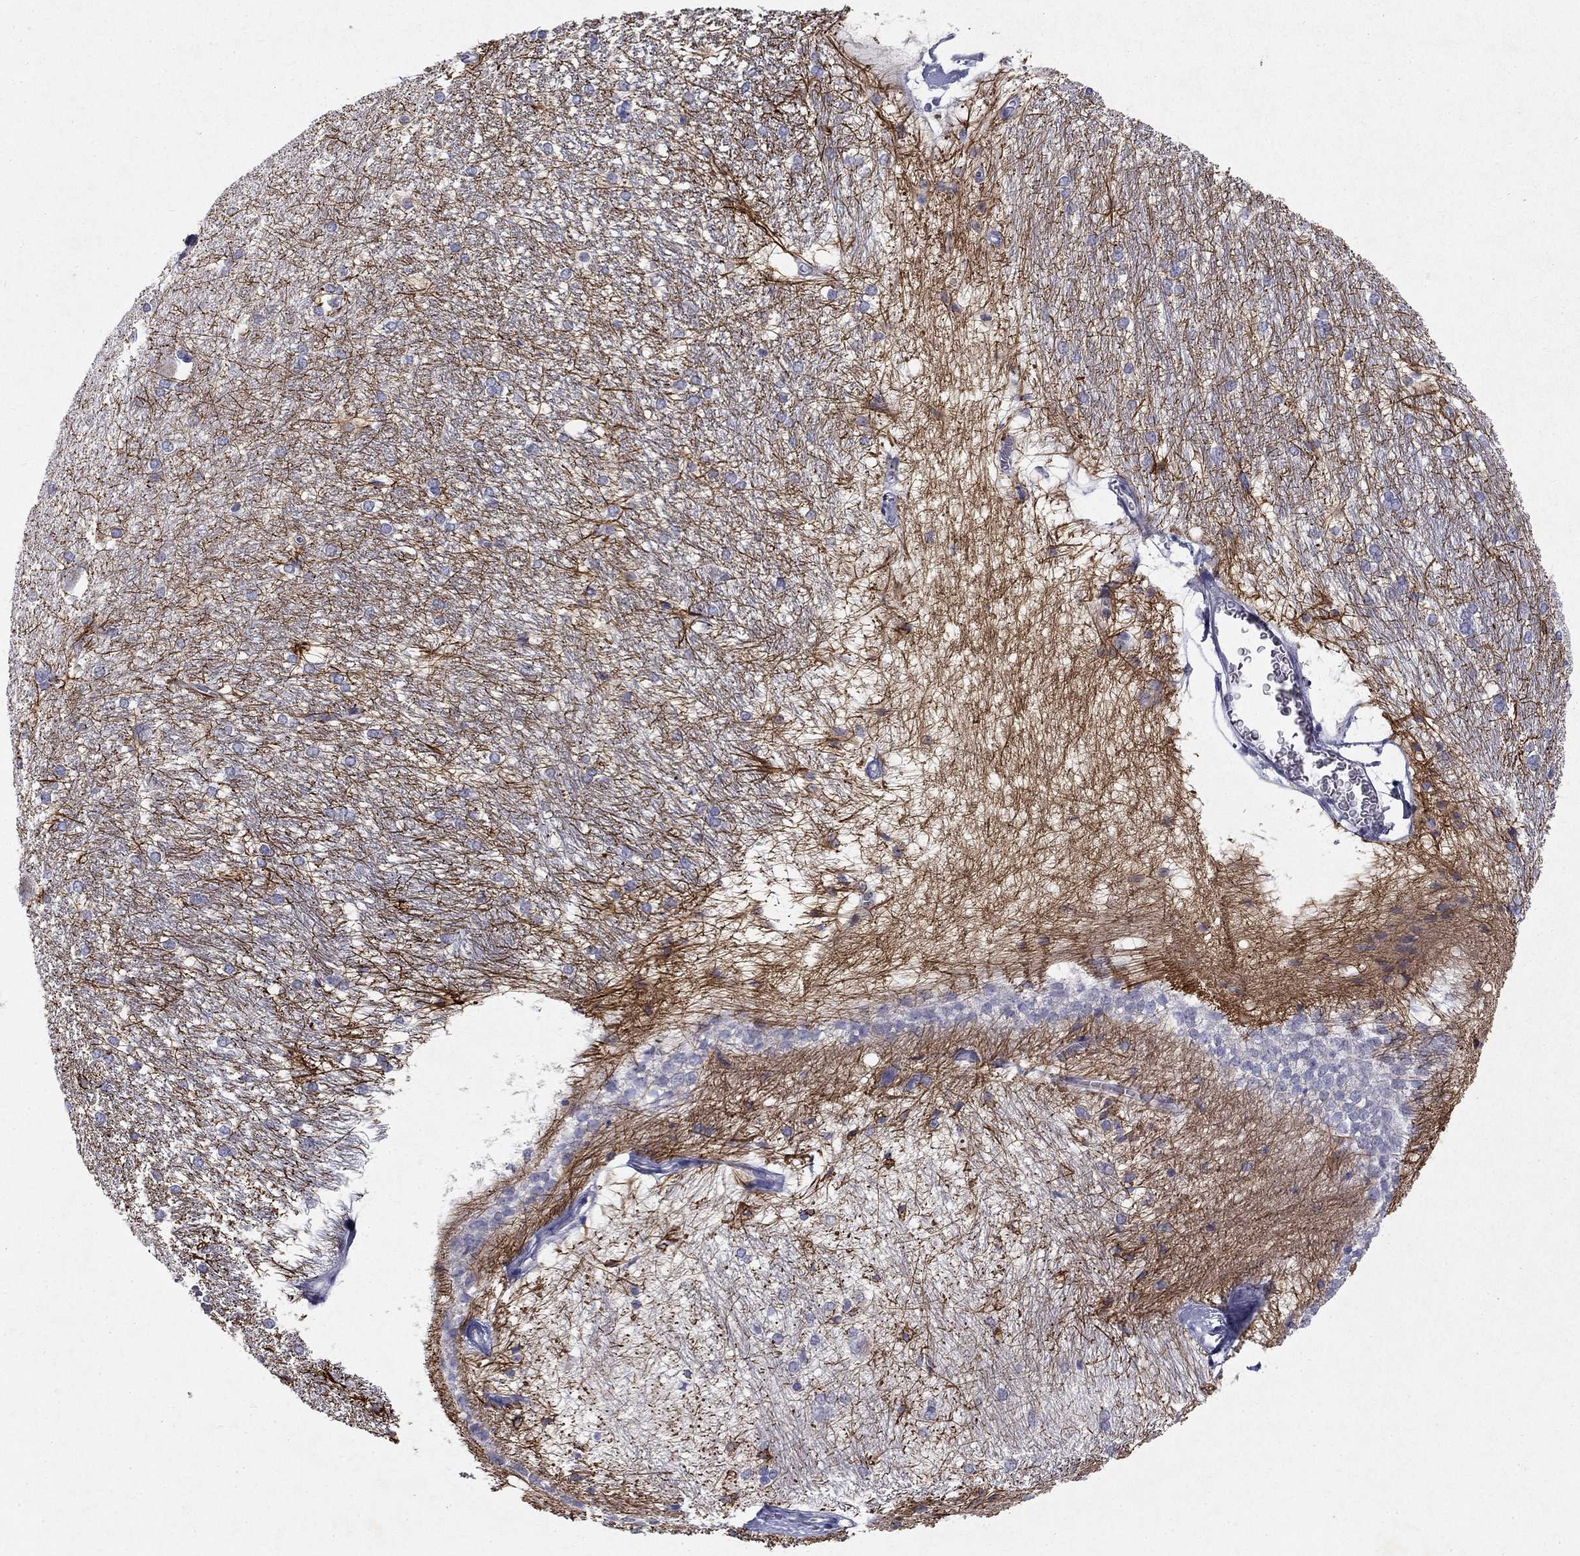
{"staining": {"intensity": "moderate", "quantity": "25%-75%", "location": "cytoplasmic/membranous"}, "tissue": "hippocampus", "cell_type": "Glial cells", "image_type": "normal", "snomed": [{"axis": "morphology", "description": "Normal tissue, NOS"}, {"axis": "topography", "description": "Cerebral cortex"}, {"axis": "topography", "description": "Hippocampus"}], "caption": "Immunohistochemical staining of benign human hippocampus demonstrates medium levels of moderate cytoplasmic/membranous staining in about 25%-75% of glial cells. (Stains: DAB (3,3'-diaminobenzidine) in brown, nuclei in blue, Microscopy: brightfield microscopy at high magnification).", "gene": "CLIC6", "patient": {"sex": "female", "age": 19}}